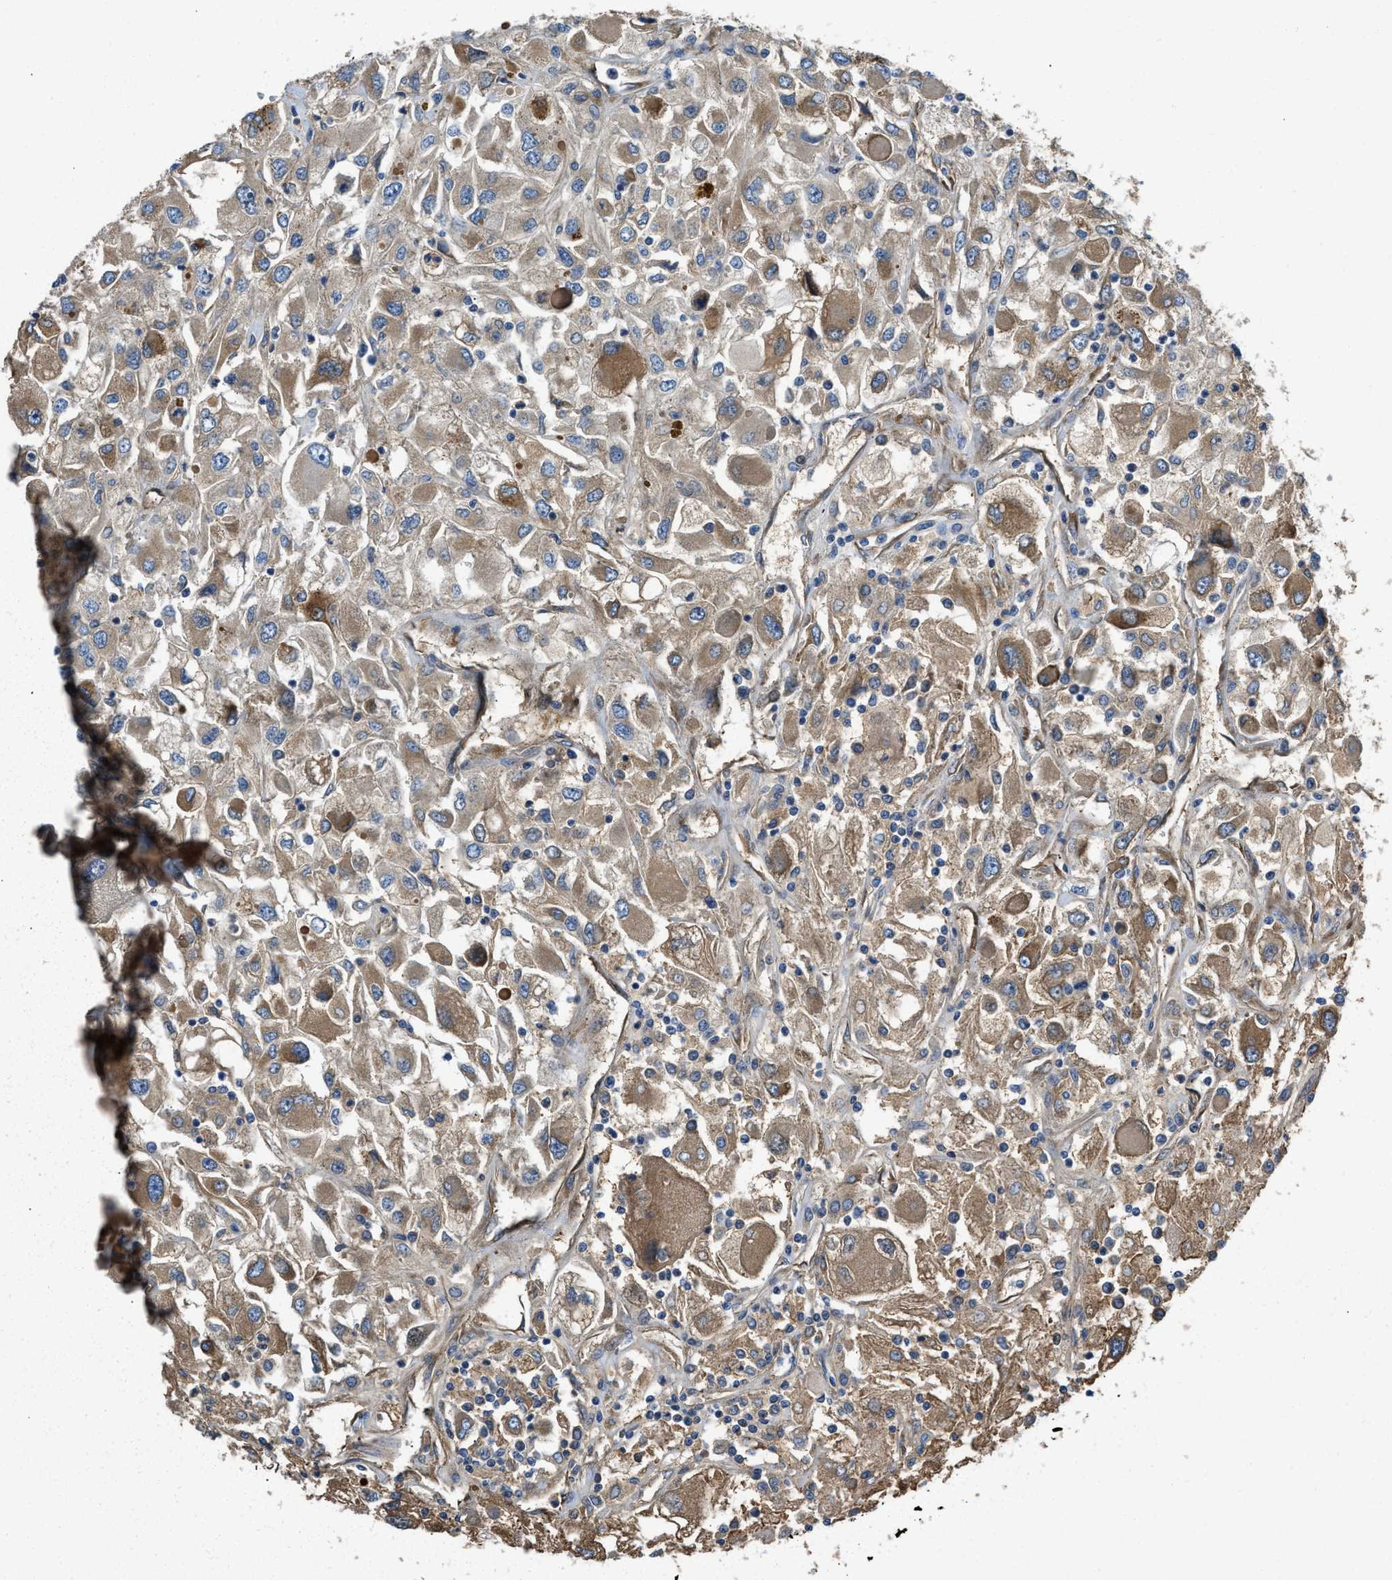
{"staining": {"intensity": "moderate", "quantity": ">75%", "location": "cytoplasmic/membranous"}, "tissue": "renal cancer", "cell_type": "Tumor cells", "image_type": "cancer", "snomed": [{"axis": "morphology", "description": "Adenocarcinoma, NOS"}, {"axis": "topography", "description": "Kidney"}], "caption": "Renal adenocarcinoma tissue demonstrates moderate cytoplasmic/membranous staining in about >75% of tumor cells, visualized by immunohistochemistry. Ihc stains the protein in brown and the nuclei are stained blue.", "gene": "GGCX", "patient": {"sex": "female", "age": 52}}